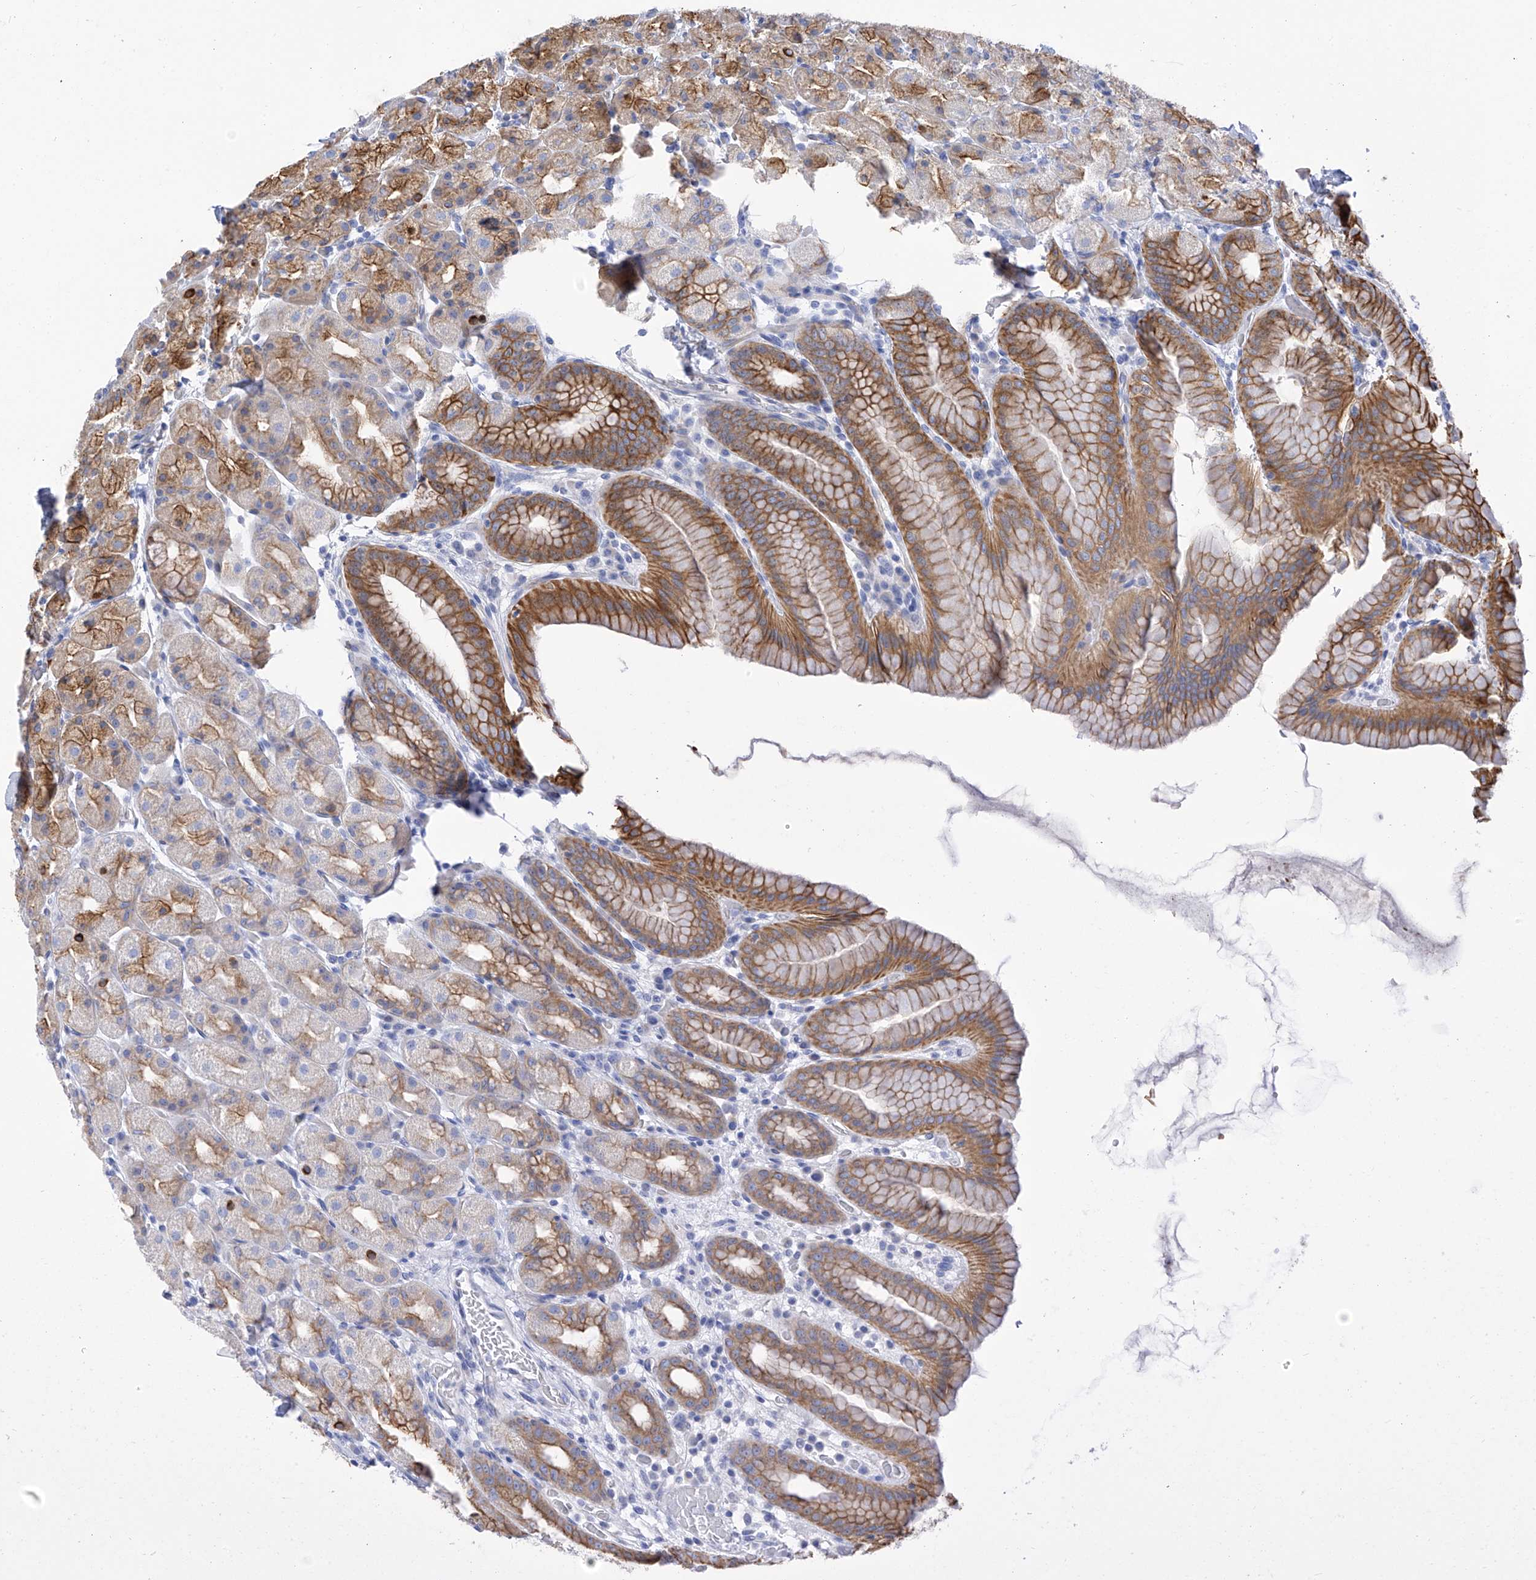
{"staining": {"intensity": "moderate", "quantity": "25%-75%", "location": "cytoplasmic/membranous"}, "tissue": "stomach", "cell_type": "Glandular cells", "image_type": "normal", "snomed": [{"axis": "morphology", "description": "Normal tissue, NOS"}, {"axis": "topography", "description": "Stomach, upper"}], "caption": "Glandular cells reveal medium levels of moderate cytoplasmic/membranous expression in approximately 25%-75% of cells in benign human stomach. The protein of interest is shown in brown color, while the nuclei are stained blue.", "gene": "PIK3C2B", "patient": {"sex": "male", "age": 68}}